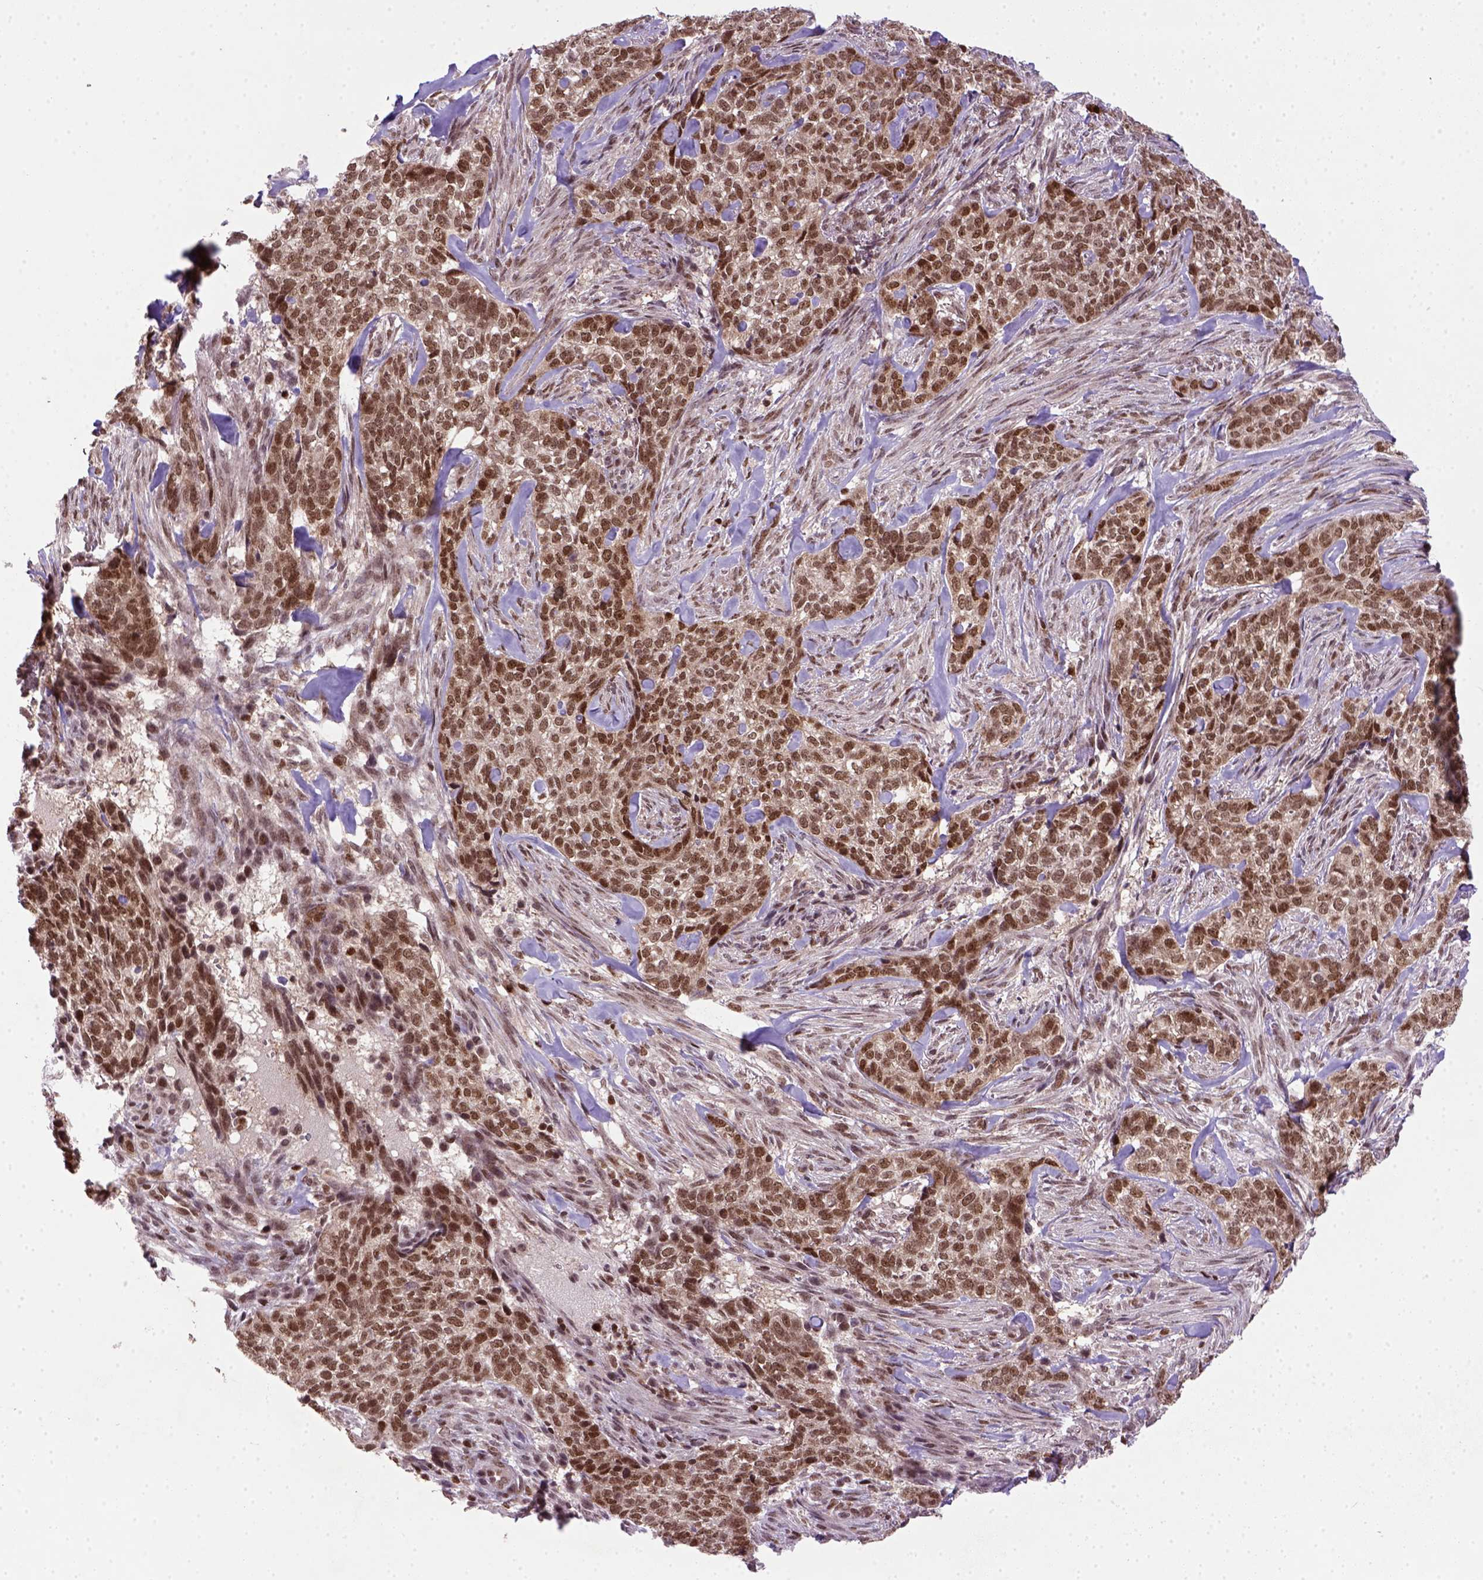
{"staining": {"intensity": "strong", "quantity": ">75%", "location": "nuclear"}, "tissue": "skin cancer", "cell_type": "Tumor cells", "image_type": "cancer", "snomed": [{"axis": "morphology", "description": "Basal cell carcinoma"}, {"axis": "topography", "description": "Skin"}], "caption": "Immunohistochemistry (IHC) photomicrograph of neoplastic tissue: human basal cell carcinoma (skin) stained using immunohistochemistry (IHC) demonstrates high levels of strong protein expression localized specifically in the nuclear of tumor cells, appearing as a nuclear brown color.", "gene": "MGMT", "patient": {"sex": "female", "age": 69}}